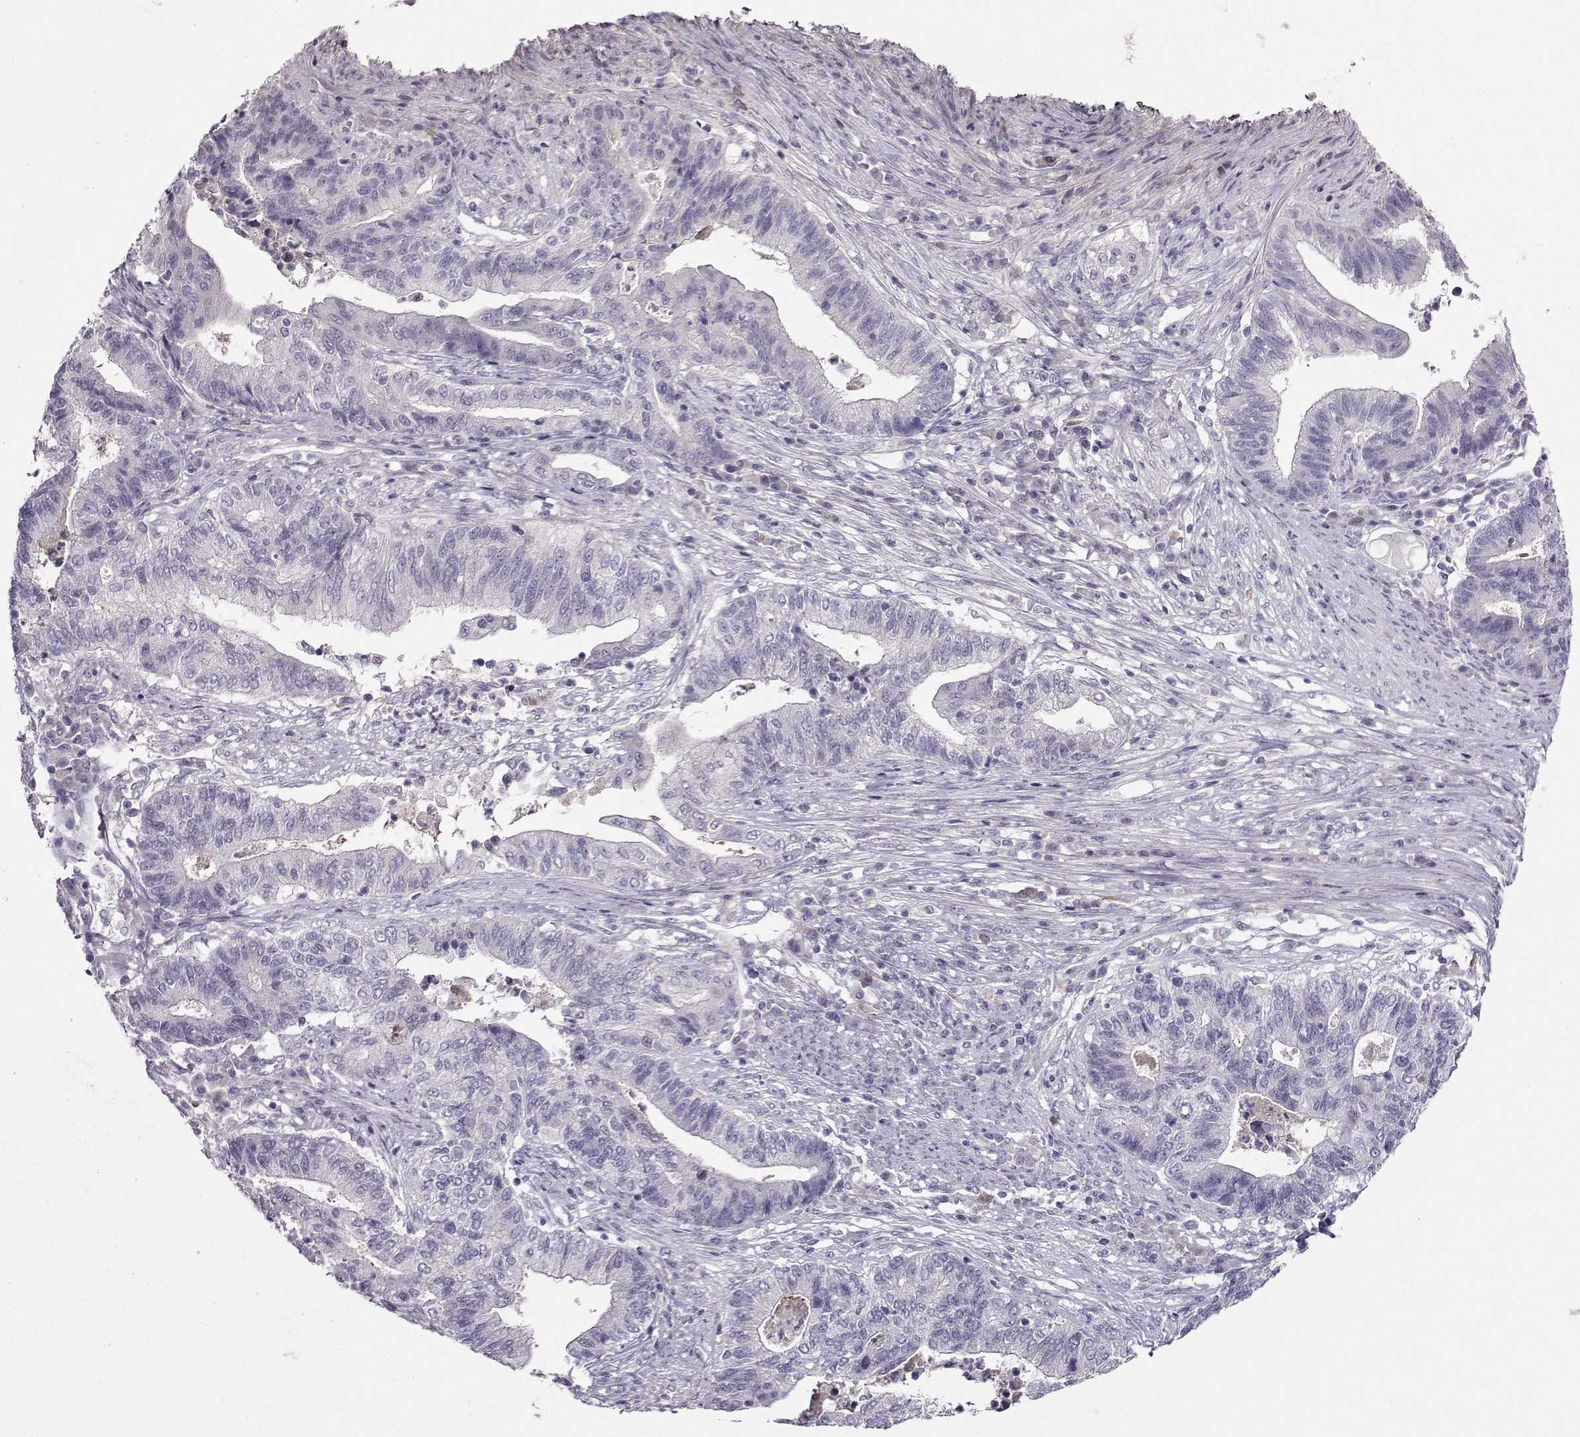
{"staining": {"intensity": "negative", "quantity": "none", "location": "none"}, "tissue": "endometrial cancer", "cell_type": "Tumor cells", "image_type": "cancer", "snomed": [{"axis": "morphology", "description": "Adenocarcinoma, NOS"}, {"axis": "topography", "description": "Uterus"}, {"axis": "topography", "description": "Endometrium"}], "caption": "Photomicrograph shows no protein positivity in tumor cells of endometrial cancer tissue.", "gene": "CRYBB1", "patient": {"sex": "female", "age": 54}}